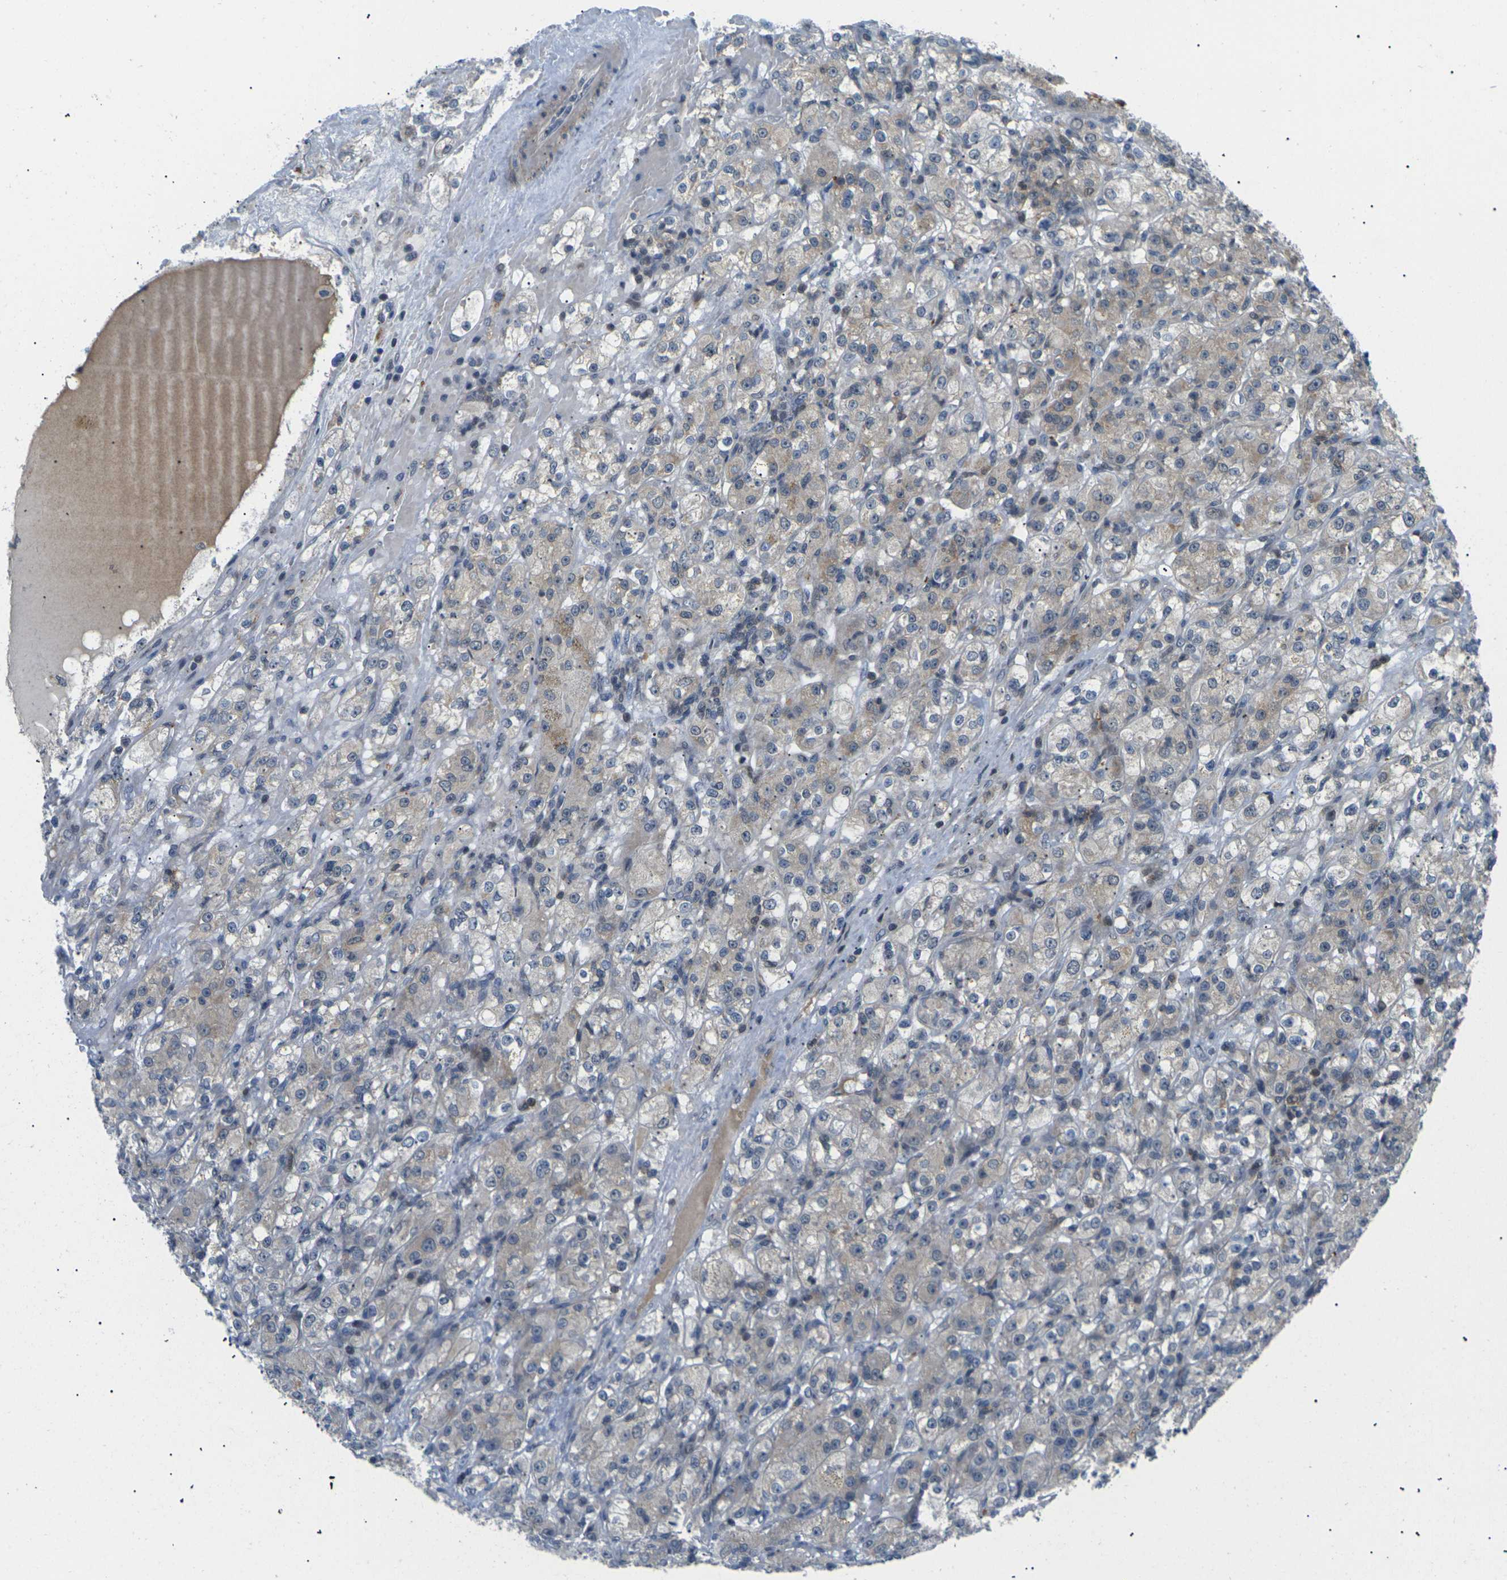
{"staining": {"intensity": "weak", "quantity": "25%-75%", "location": "cytoplasmic/membranous"}, "tissue": "renal cancer", "cell_type": "Tumor cells", "image_type": "cancer", "snomed": [{"axis": "morphology", "description": "Normal tissue, NOS"}, {"axis": "morphology", "description": "Adenocarcinoma, NOS"}, {"axis": "topography", "description": "Kidney"}], "caption": "Immunohistochemical staining of renal adenocarcinoma shows weak cytoplasmic/membranous protein staining in approximately 25%-75% of tumor cells.", "gene": "RPS6KA3", "patient": {"sex": "male", "age": 61}}